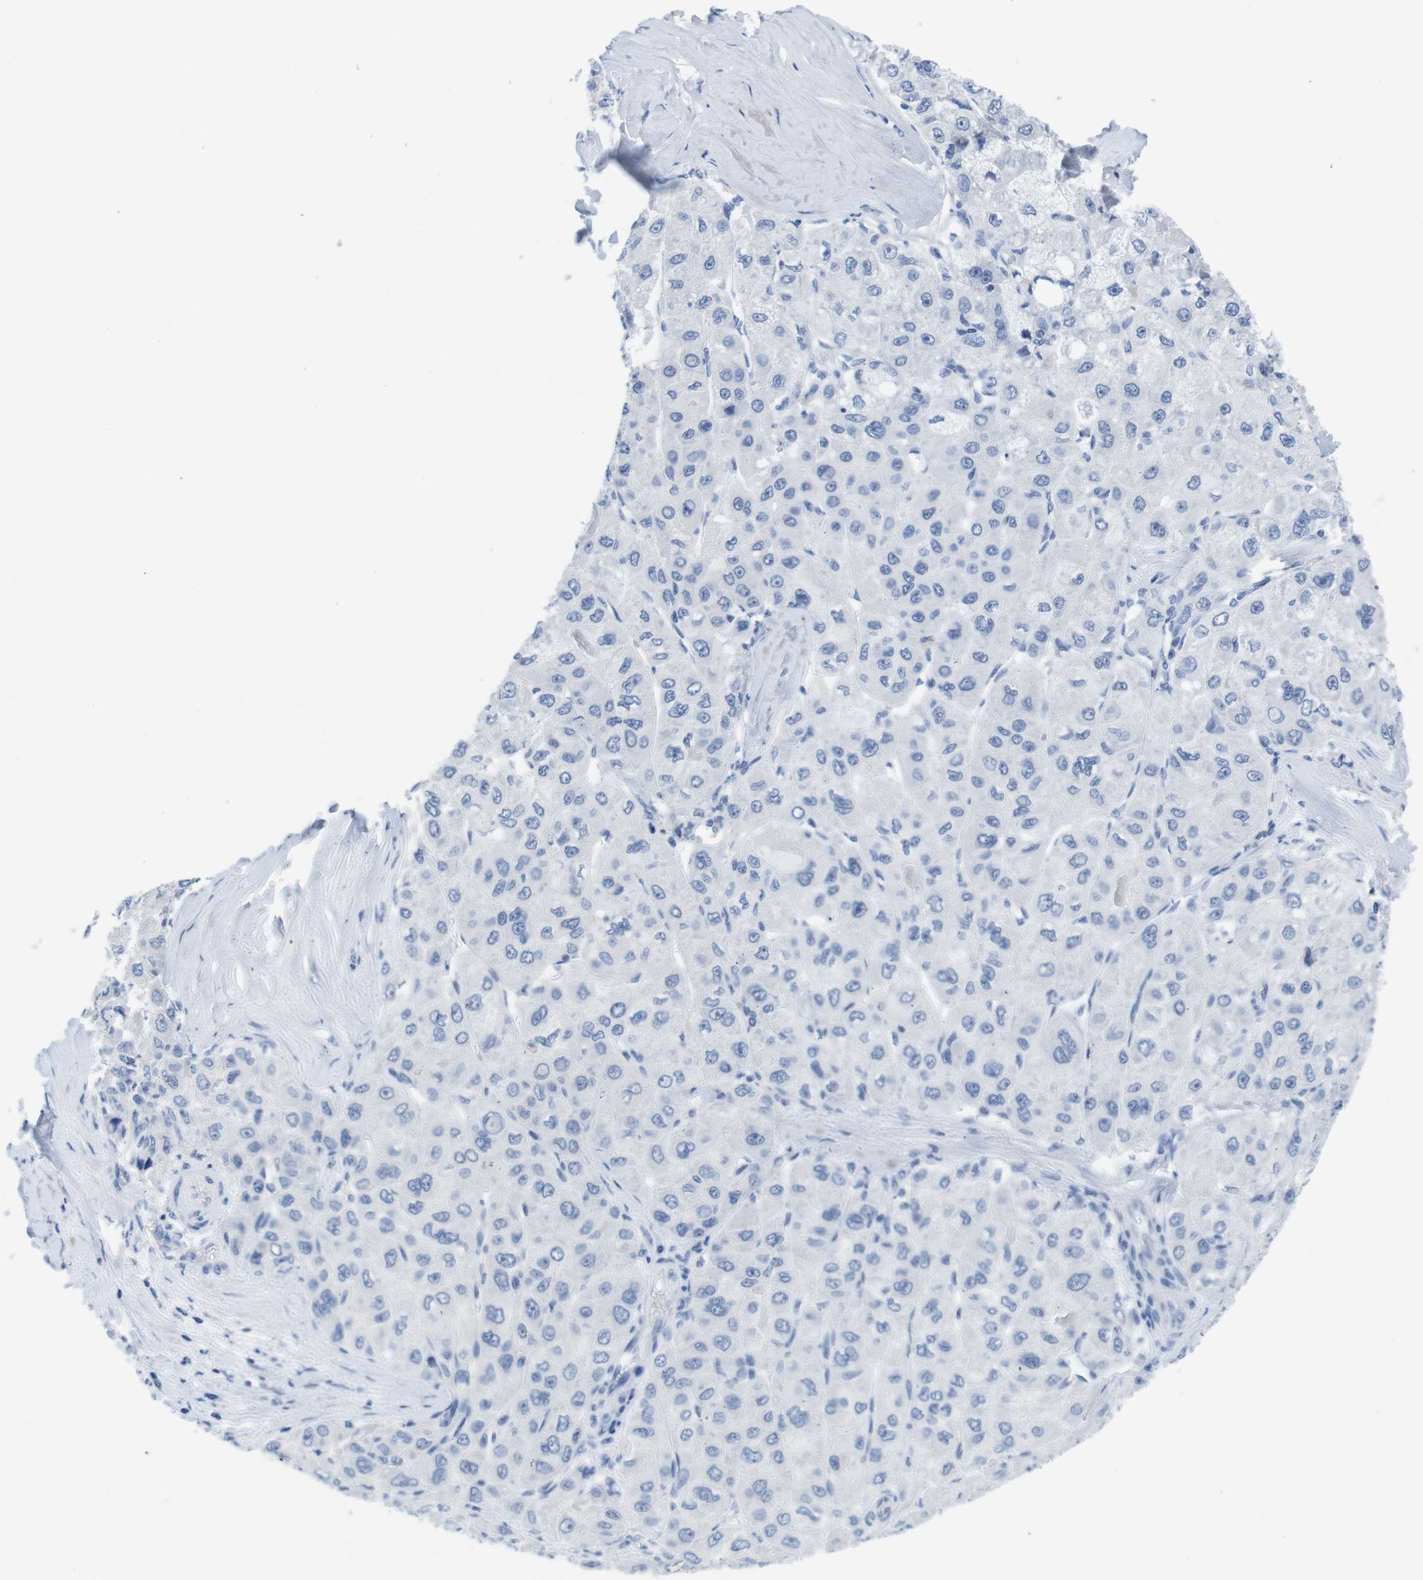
{"staining": {"intensity": "negative", "quantity": "none", "location": "none"}, "tissue": "liver cancer", "cell_type": "Tumor cells", "image_type": "cancer", "snomed": [{"axis": "morphology", "description": "Carcinoma, Hepatocellular, NOS"}, {"axis": "topography", "description": "Liver"}], "caption": "Immunohistochemistry (IHC) of human liver cancer (hepatocellular carcinoma) exhibits no staining in tumor cells.", "gene": "MAP6", "patient": {"sex": "male", "age": 80}}